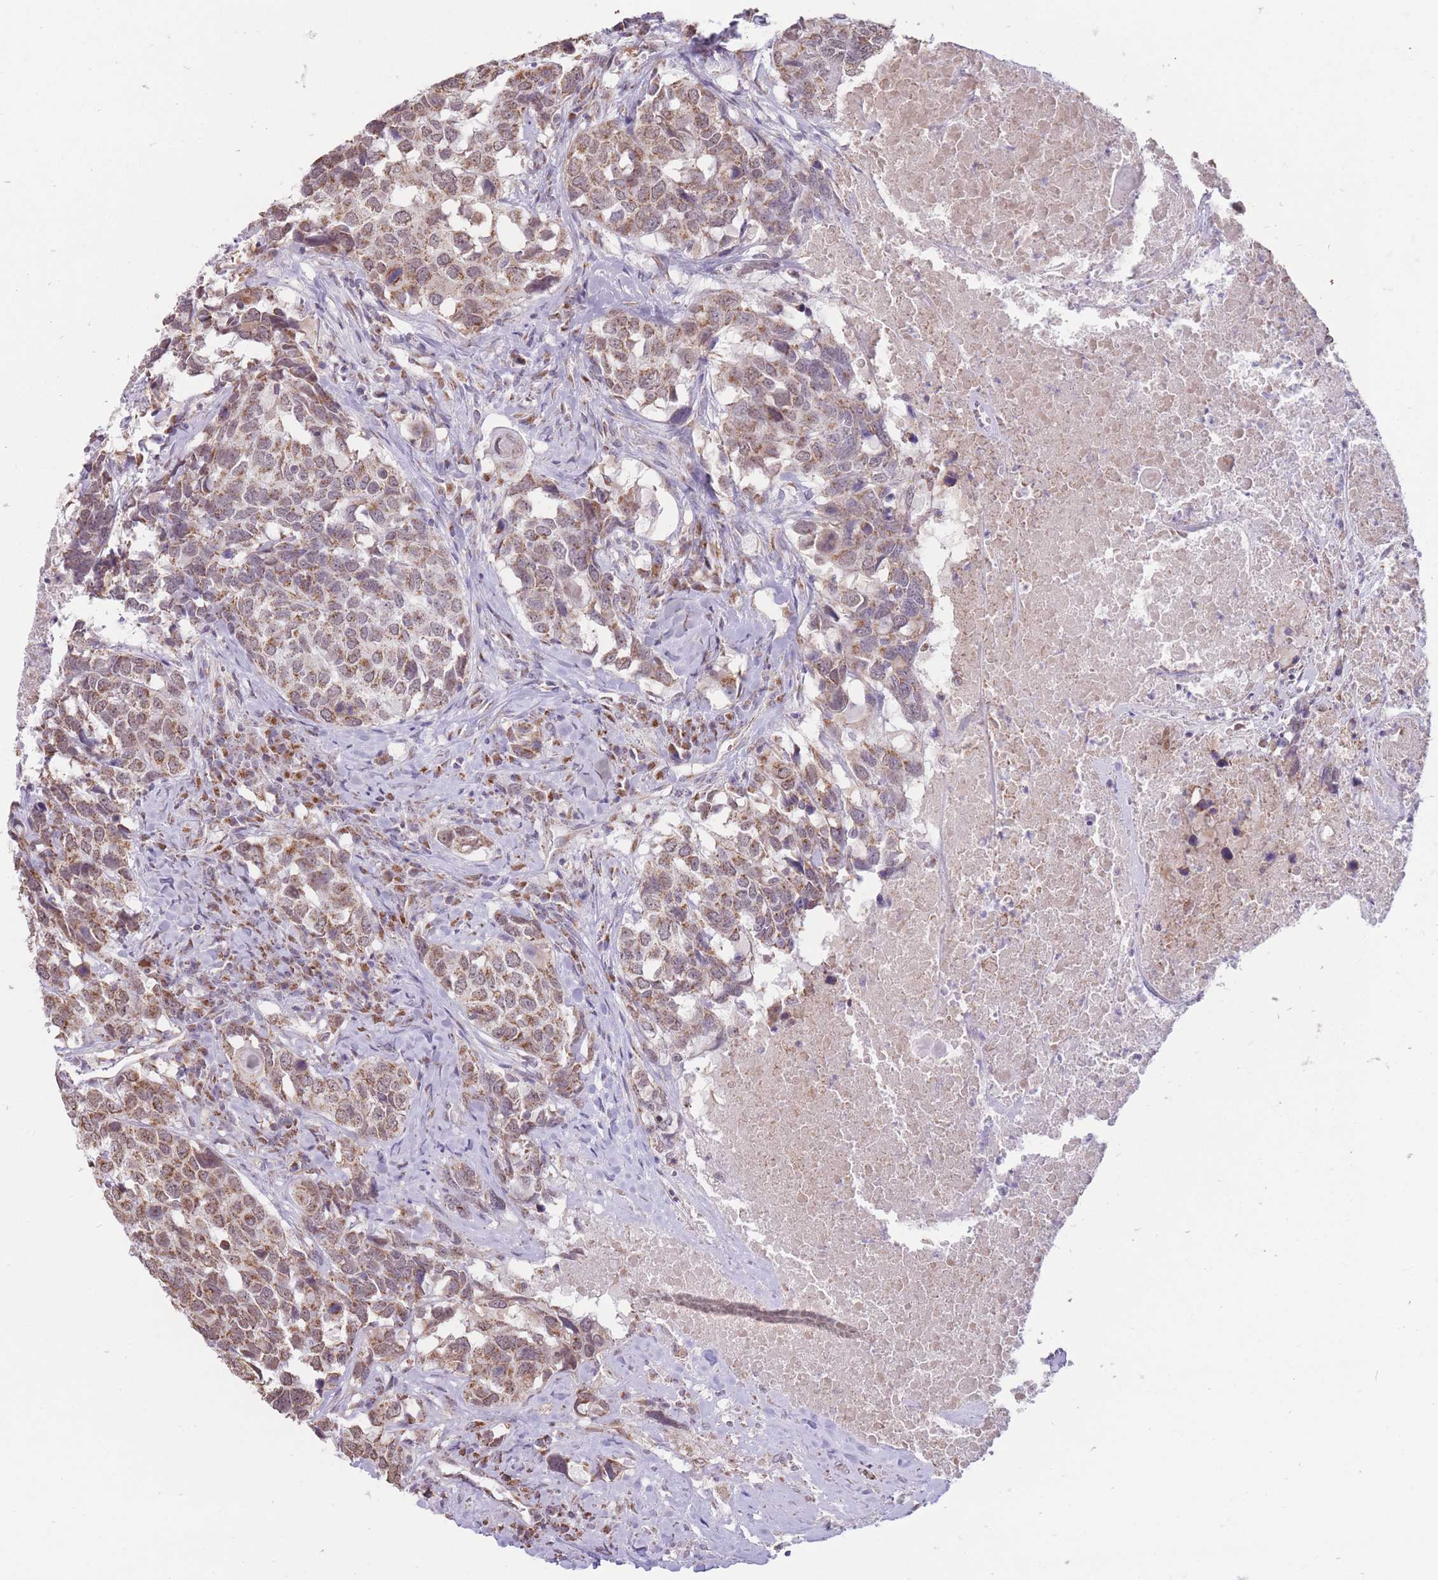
{"staining": {"intensity": "moderate", "quantity": ">75%", "location": "cytoplasmic/membranous"}, "tissue": "head and neck cancer", "cell_type": "Tumor cells", "image_type": "cancer", "snomed": [{"axis": "morphology", "description": "Squamous cell carcinoma, NOS"}, {"axis": "topography", "description": "Head-Neck"}], "caption": "Immunohistochemical staining of human squamous cell carcinoma (head and neck) reveals moderate cytoplasmic/membranous protein staining in approximately >75% of tumor cells.", "gene": "NELL1", "patient": {"sex": "male", "age": 66}}